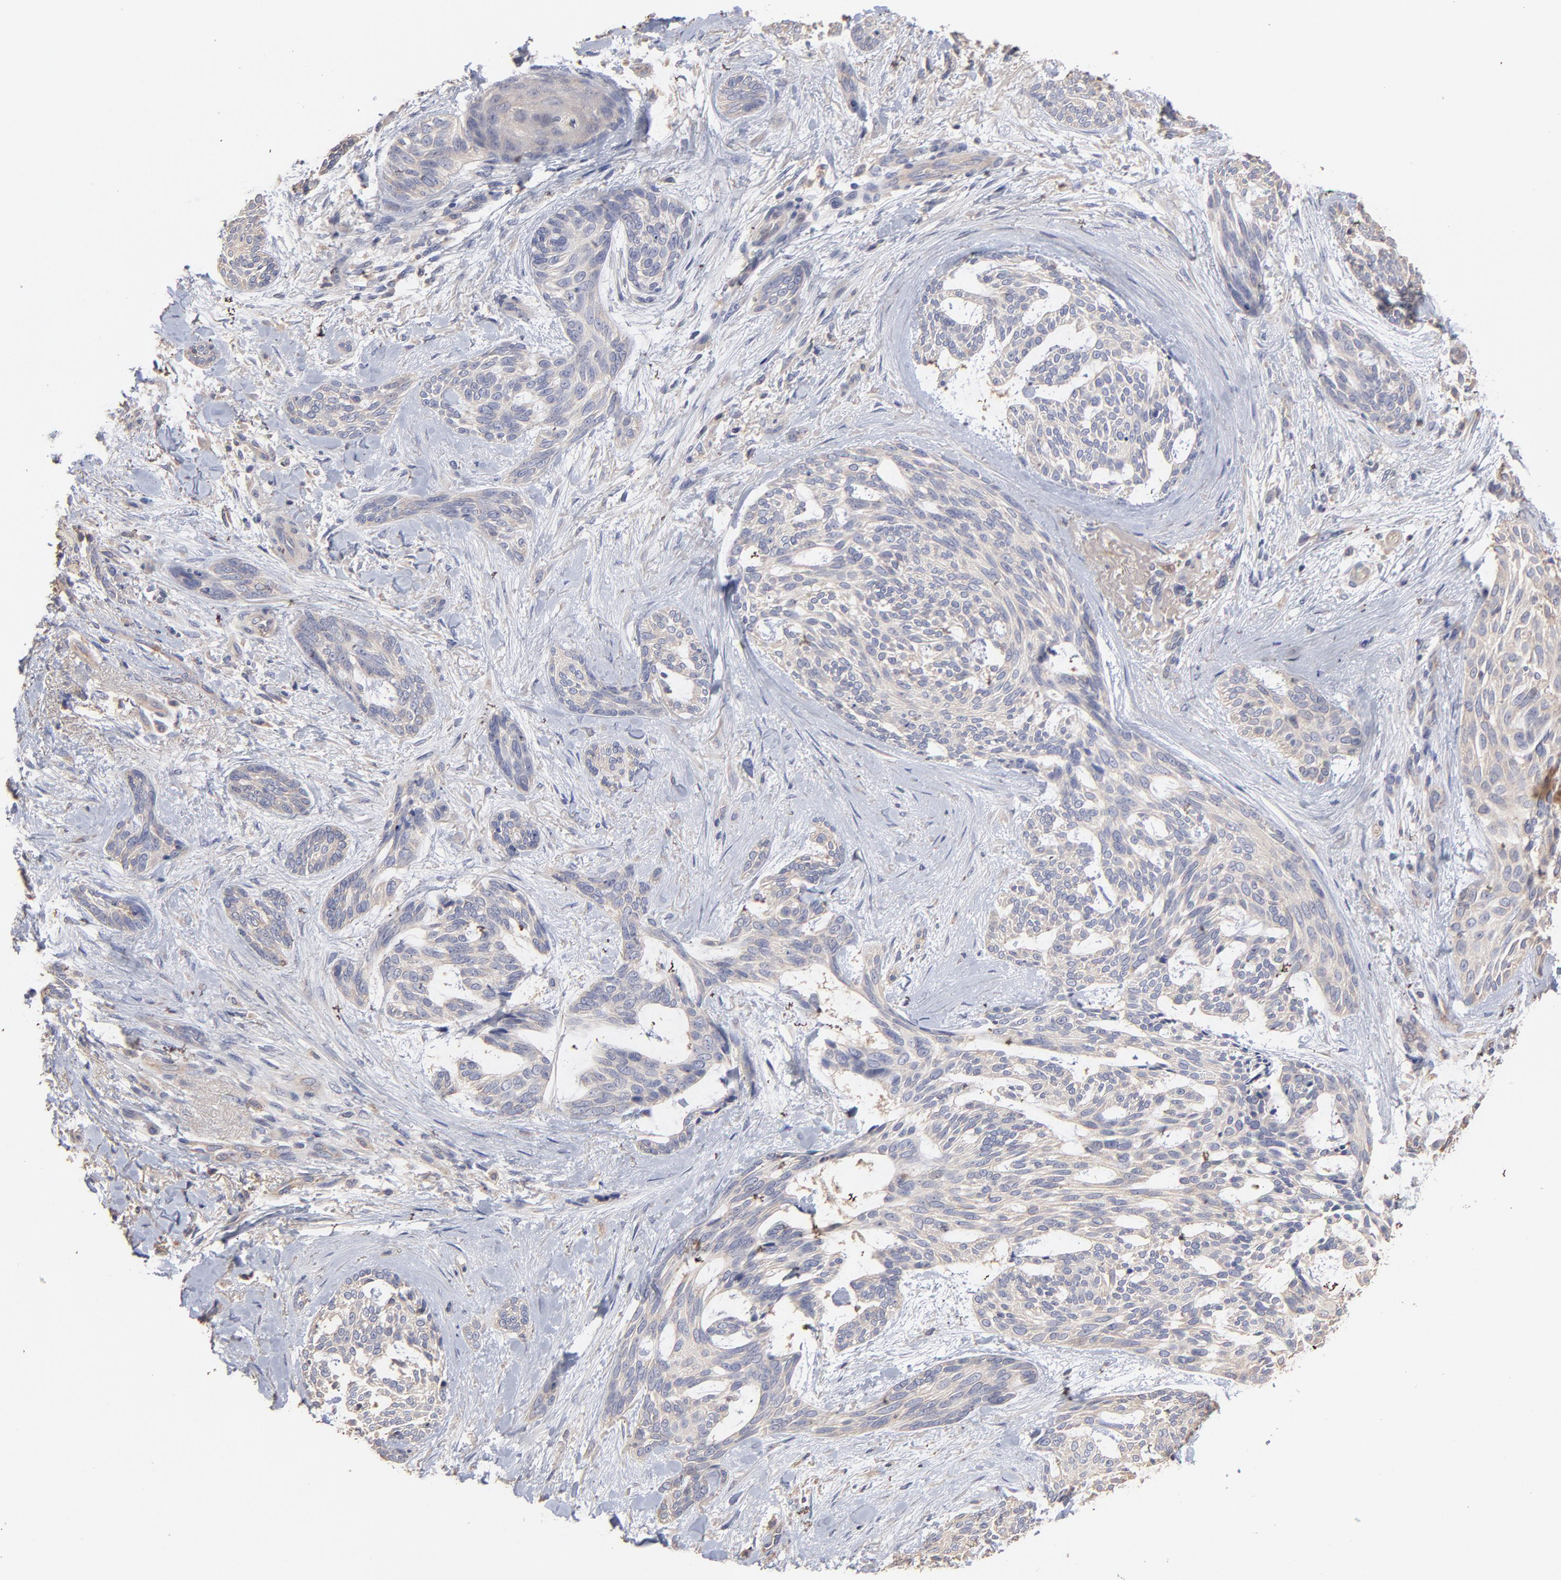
{"staining": {"intensity": "weak", "quantity": ">75%", "location": "cytoplasmic/membranous"}, "tissue": "skin cancer", "cell_type": "Tumor cells", "image_type": "cancer", "snomed": [{"axis": "morphology", "description": "Normal tissue, NOS"}, {"axis": "morphology", "description": "Basal cell carcinoma"}, {"axis": "topography", "description": "Skin"}], "caption": "Brown immunohistochemical staining in human skin cancer (basal cell carcinoma) reveals weak cytoplasmic/membranous expression in about >75% of tumor cells.", "gene": "TANGO2", "patient": {"sex": "female", "age": 71}}